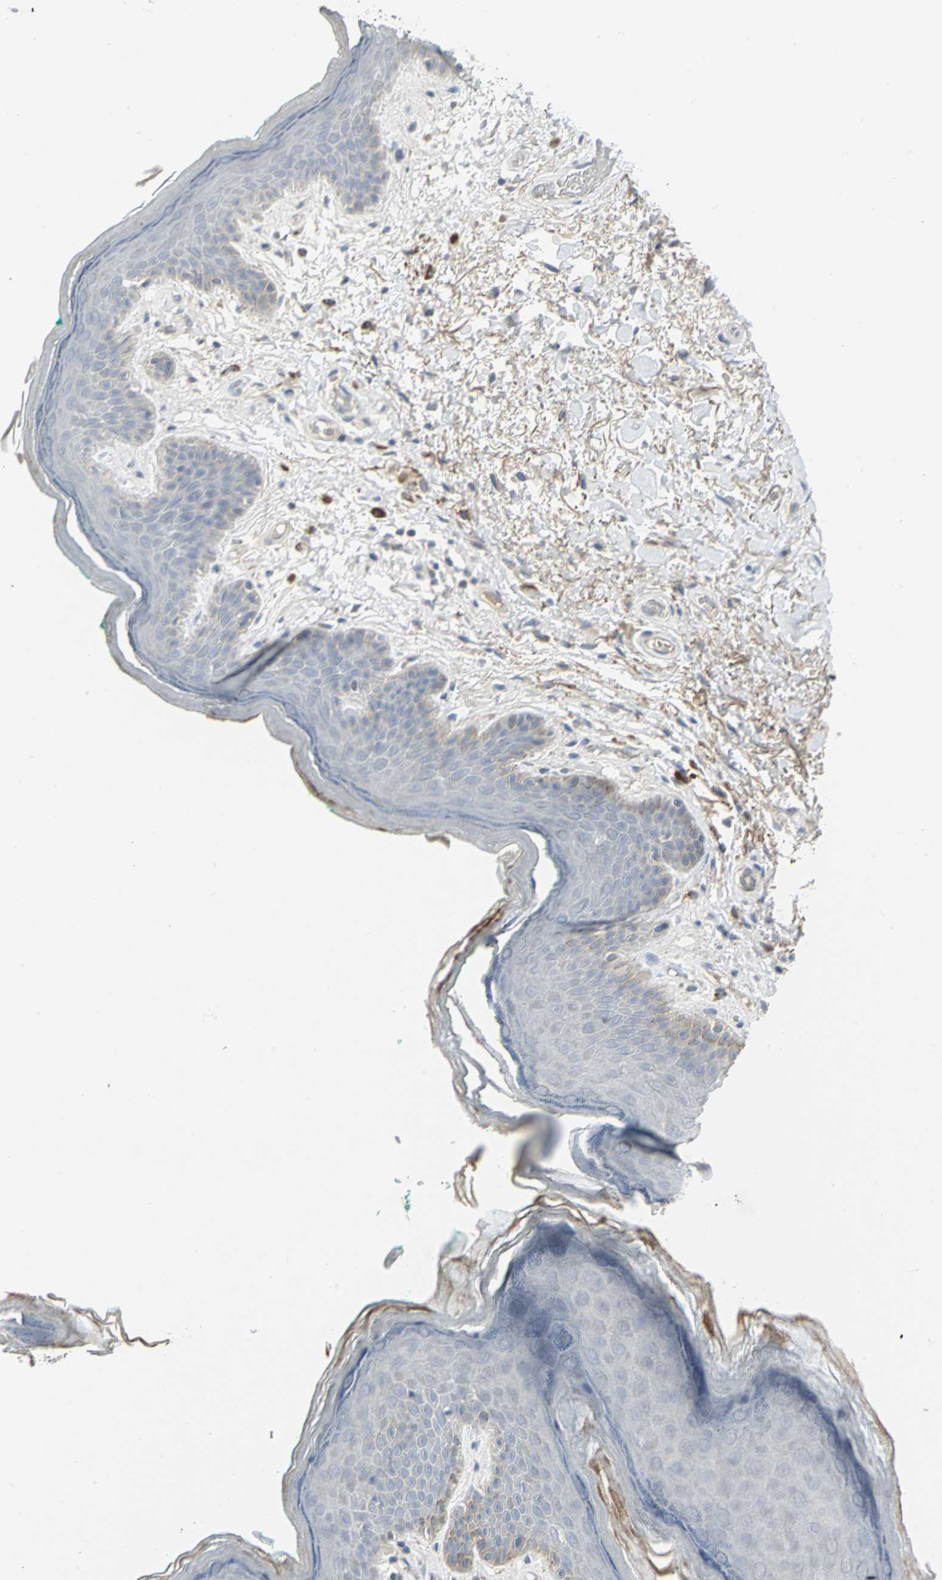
{"staining": {"intensity": "moderate", "quantity": "<25%", "location": "cytoplasmic/membranous,nuclear"}, "tissue": "skin", "cell_type": "Epidermal cells", "image_type": "normal", "snomed": [{"axis": "morphology", "description": "Normal tissue, NOS"}, {"axis": "topography", "description": "Anal"}], "caption": "Approximately <25% of epidermal cells in unremarkable skin display moderate cytoplasmic/membranous,nuclear protein positivity as visualized by brown immunohistochemical staining.", "gene": "ZIC1", "patient": {"sex": "male", "age": 74}}